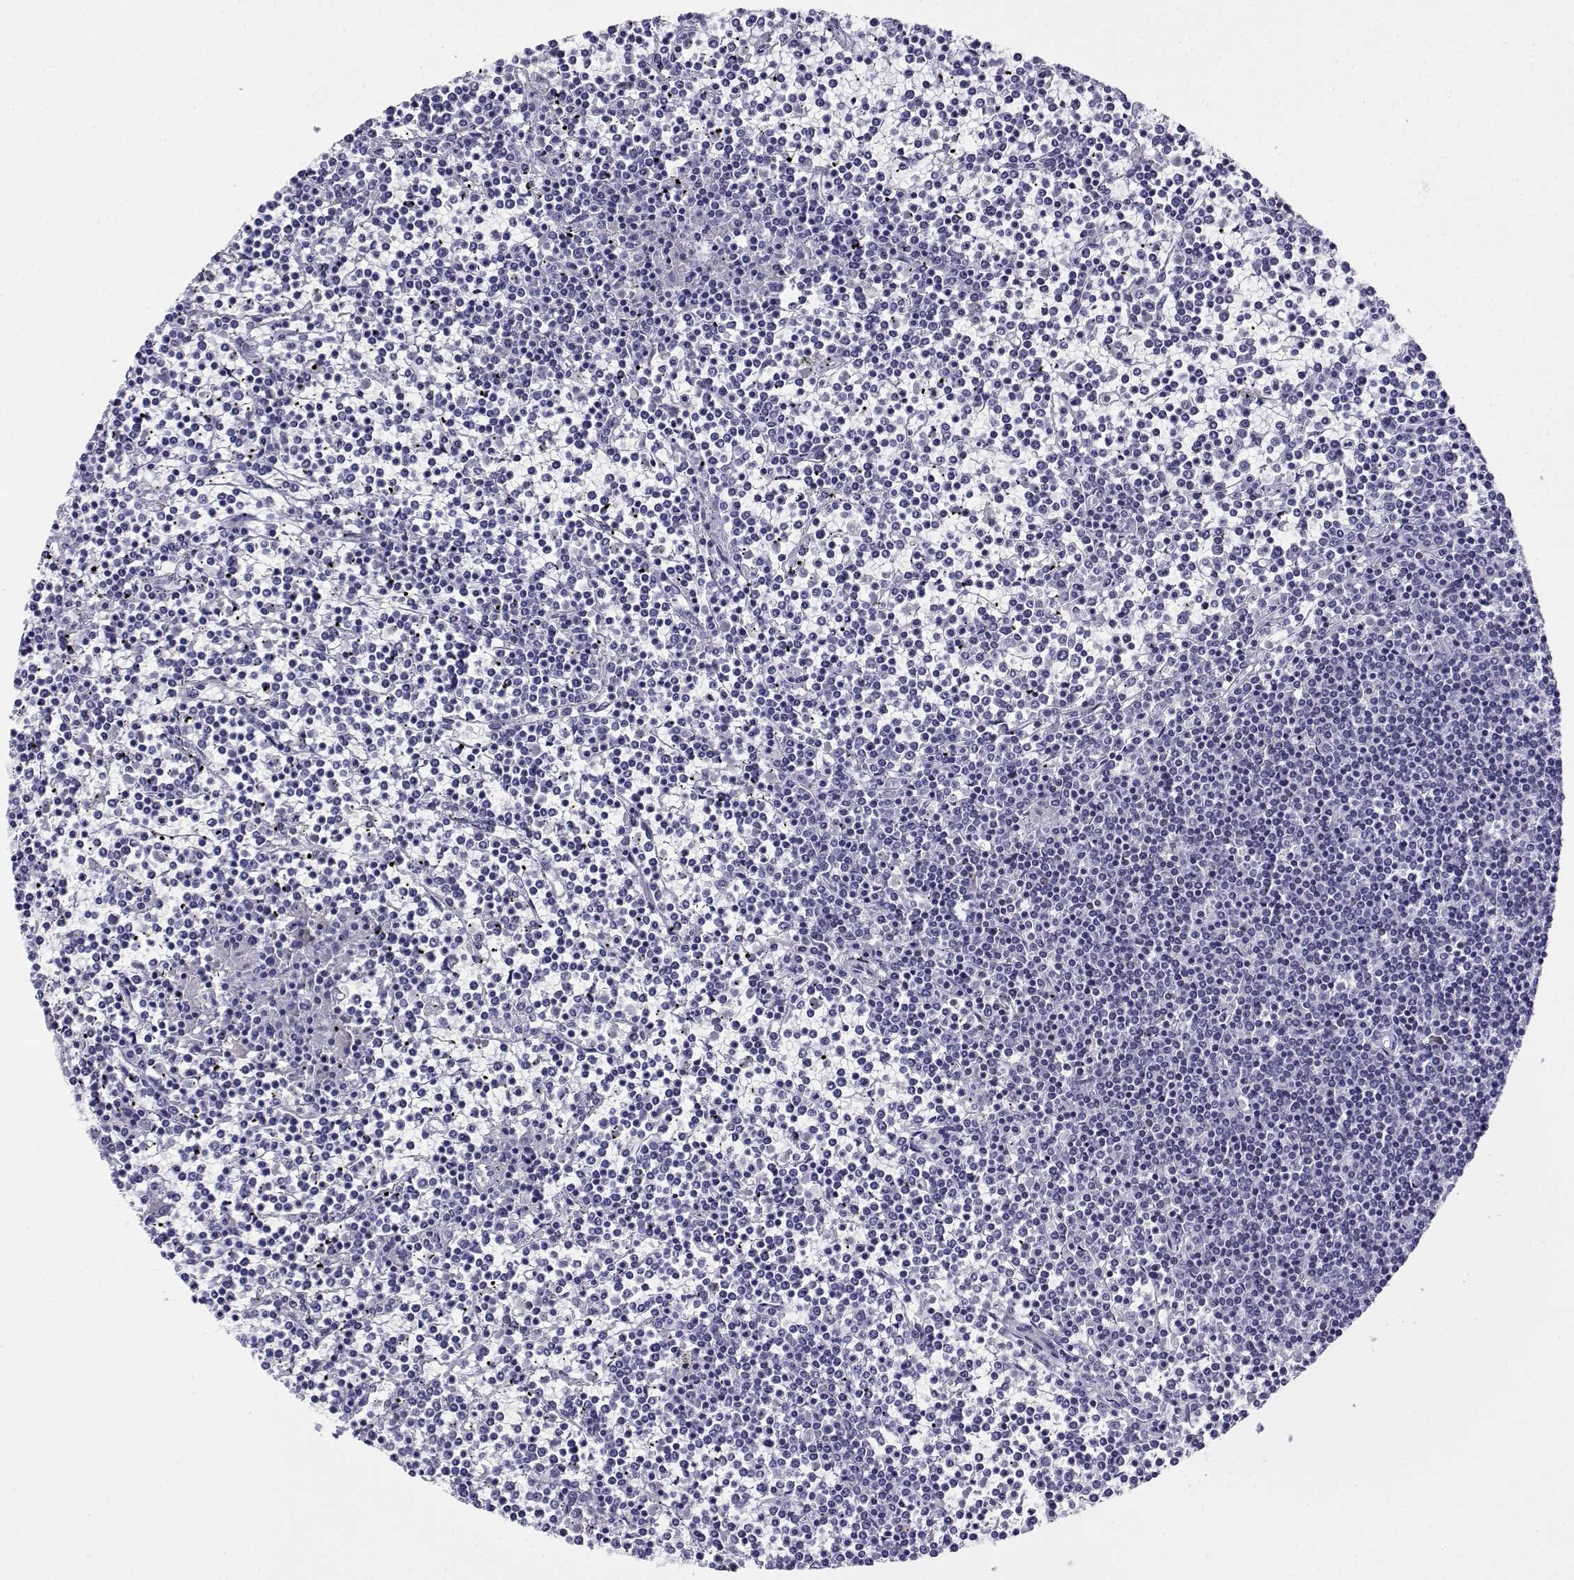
{"staining": {"intensity": "negative", "quantity": "none", "location": "none"}, "tissue": "lymphoma", "cell_type": "Tumor cells", "image_type": "cancer", "snomed": [{"axis": "morphology", "description": "Malignant lymphoma, non-Hodgkin's type, Low grade"}, {"axis": "topography", "description": "Spleen"}], "caption": "An image of human low-grade malignant lymphoma, non-Hodgkin's type is negative for staining in tumor cells. The staining was performed using DAB (3,3'-diaminobenzidine) to visualize the protein expression in brown, while the nuclei were stained in blue with hematoxylin (Magnification: 20x).", "gene": "ERF", "patient": {"sex": "female", "age": 19}}